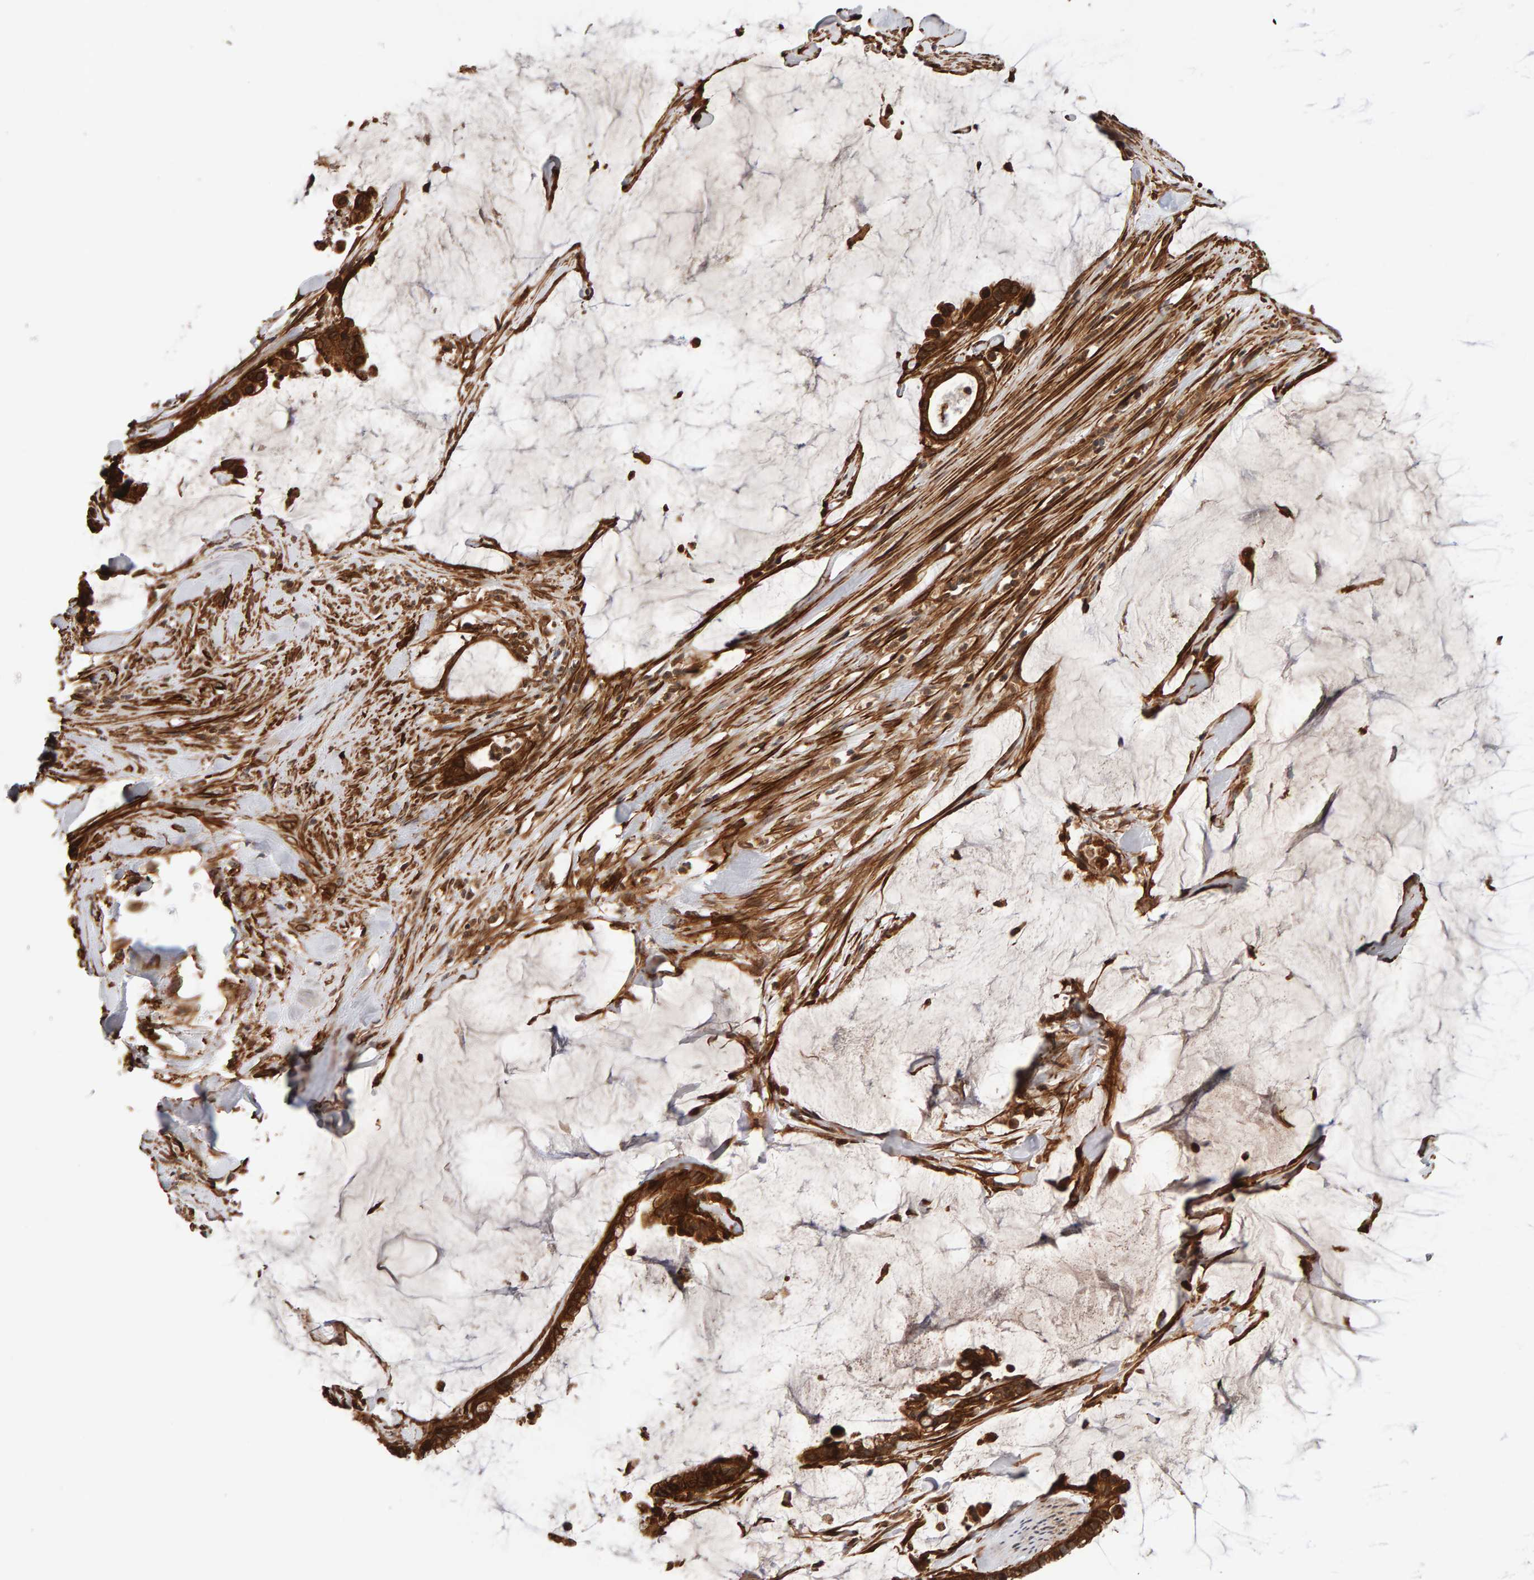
{"staining": {"intensity": "strong", "quantity": ">75%", "location": "cytoplasmic/membranous"}, "tissue": "pancreatic cancer", "cell_type": "Tumor cells", "image_type": "cancer", "snomed": [{"axis": "morphology", "description": "Adenocarcinoma, NOS"}, {"axis": "topography", "description": "Pancreas"}], "caption": "Brown immunohistochemical staining in human pancreatic adenocarcinoma exhibits strong cytoplasmic/membranous positivity in about >75% of tumor cells.", "gene": "SYNRG", "patient": {"sex": "male", "age": 41}}